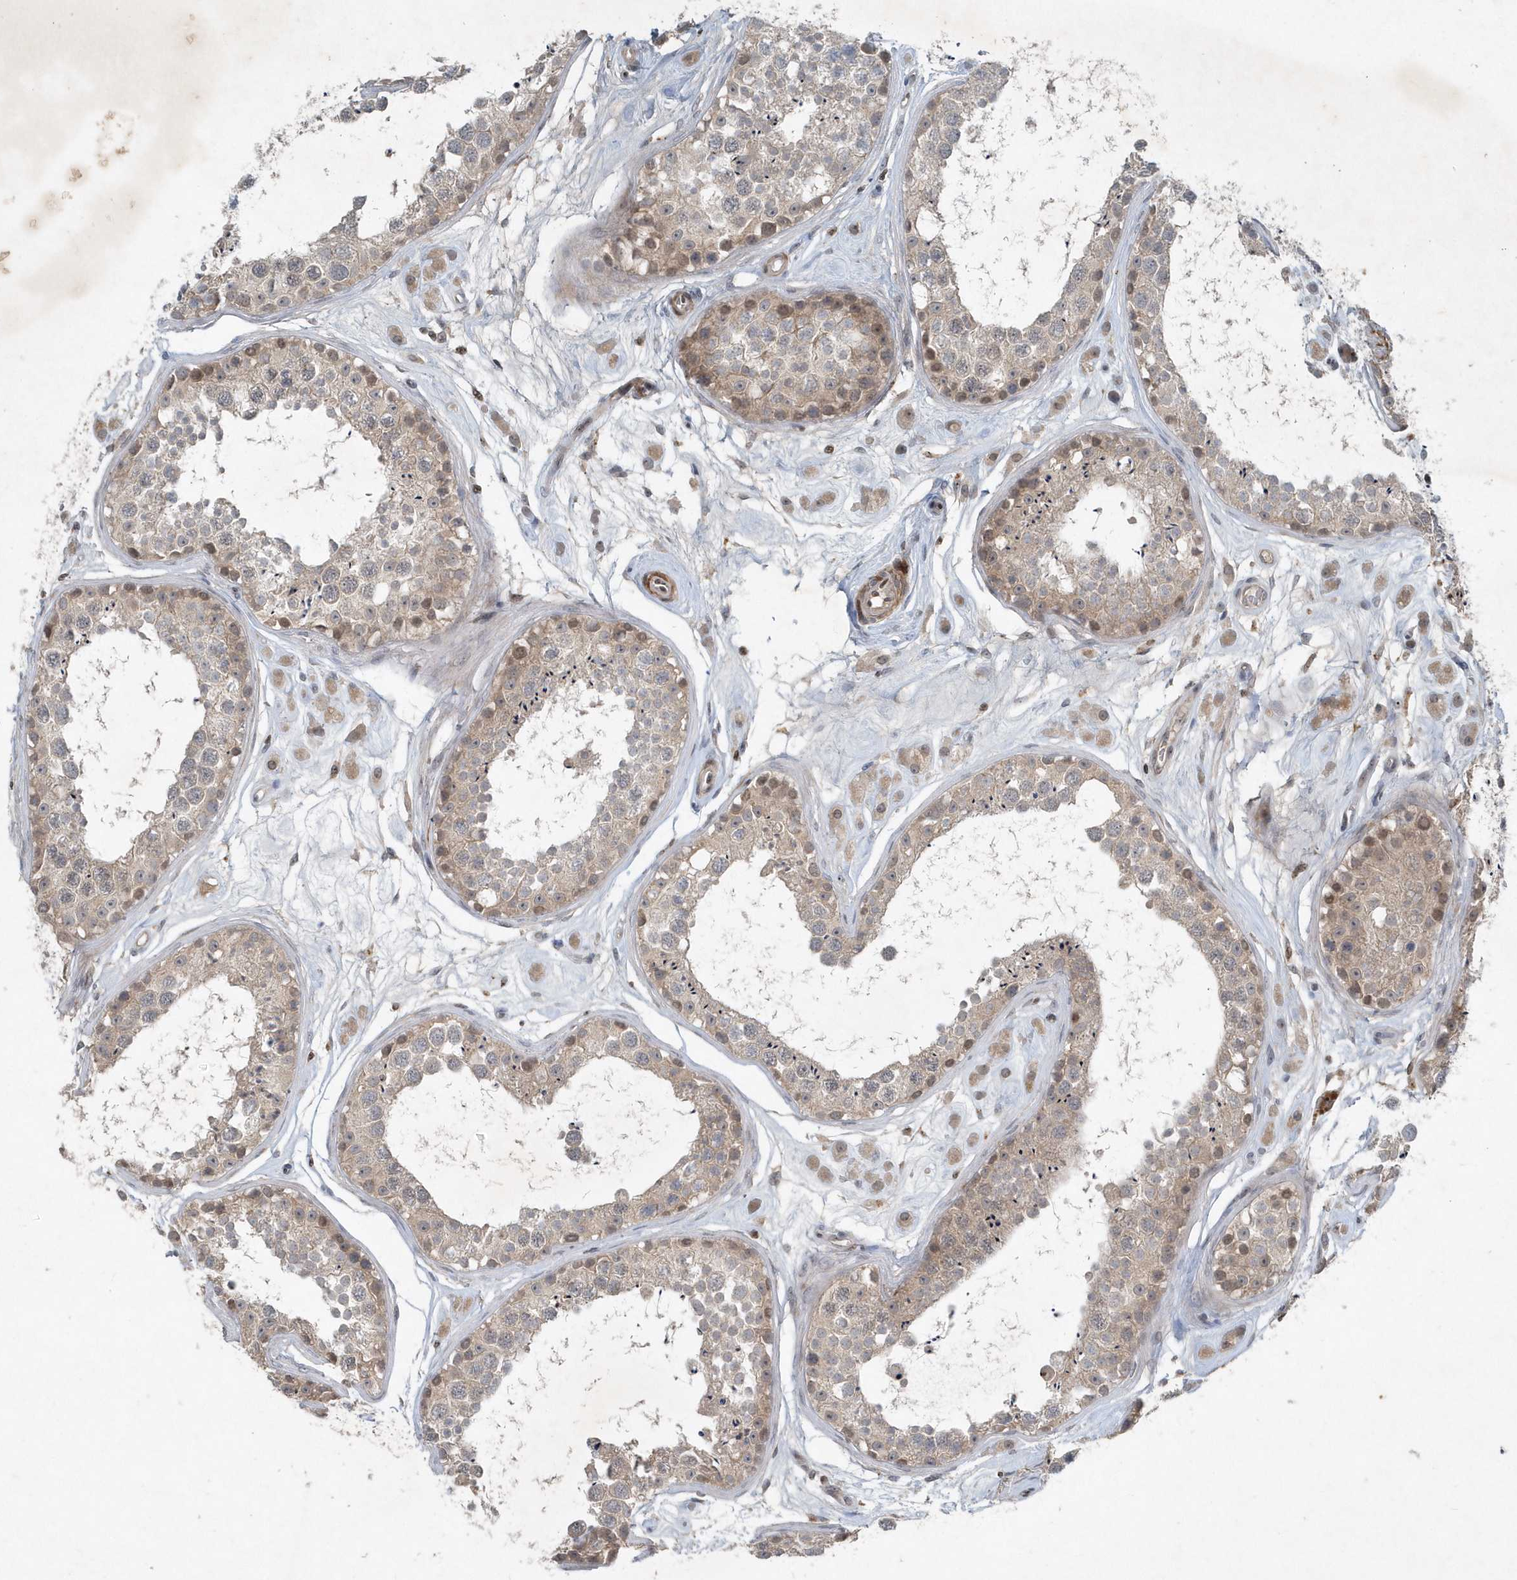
{"staining": {"intensity": "moderate", "quantity": "<25%", "location": "cytoplasmic/membranous"}, "tissue": "testis", "cell_type": "Cells in seminiferous ducts", "image_type": "normal", "snomed": [{"axis": "morphology", "description": "Normal tissue, NOS"}, {"axis": "topography", "description": "Testis"}], "caption": "Immunohistochemistry (IHC) of normal testis demonstrates low levels of moderate cytoplasmic/membranous staining in about <25% of cells in seminiferous ducts. Using DAB (3,3'-diaminobenzidine) (brown) and hematoxylin (blue) stains, captured at high magnification using brightfield microscopy.", "gene": "QTRT2", "patient": {"sex": "male", "age": 25}}